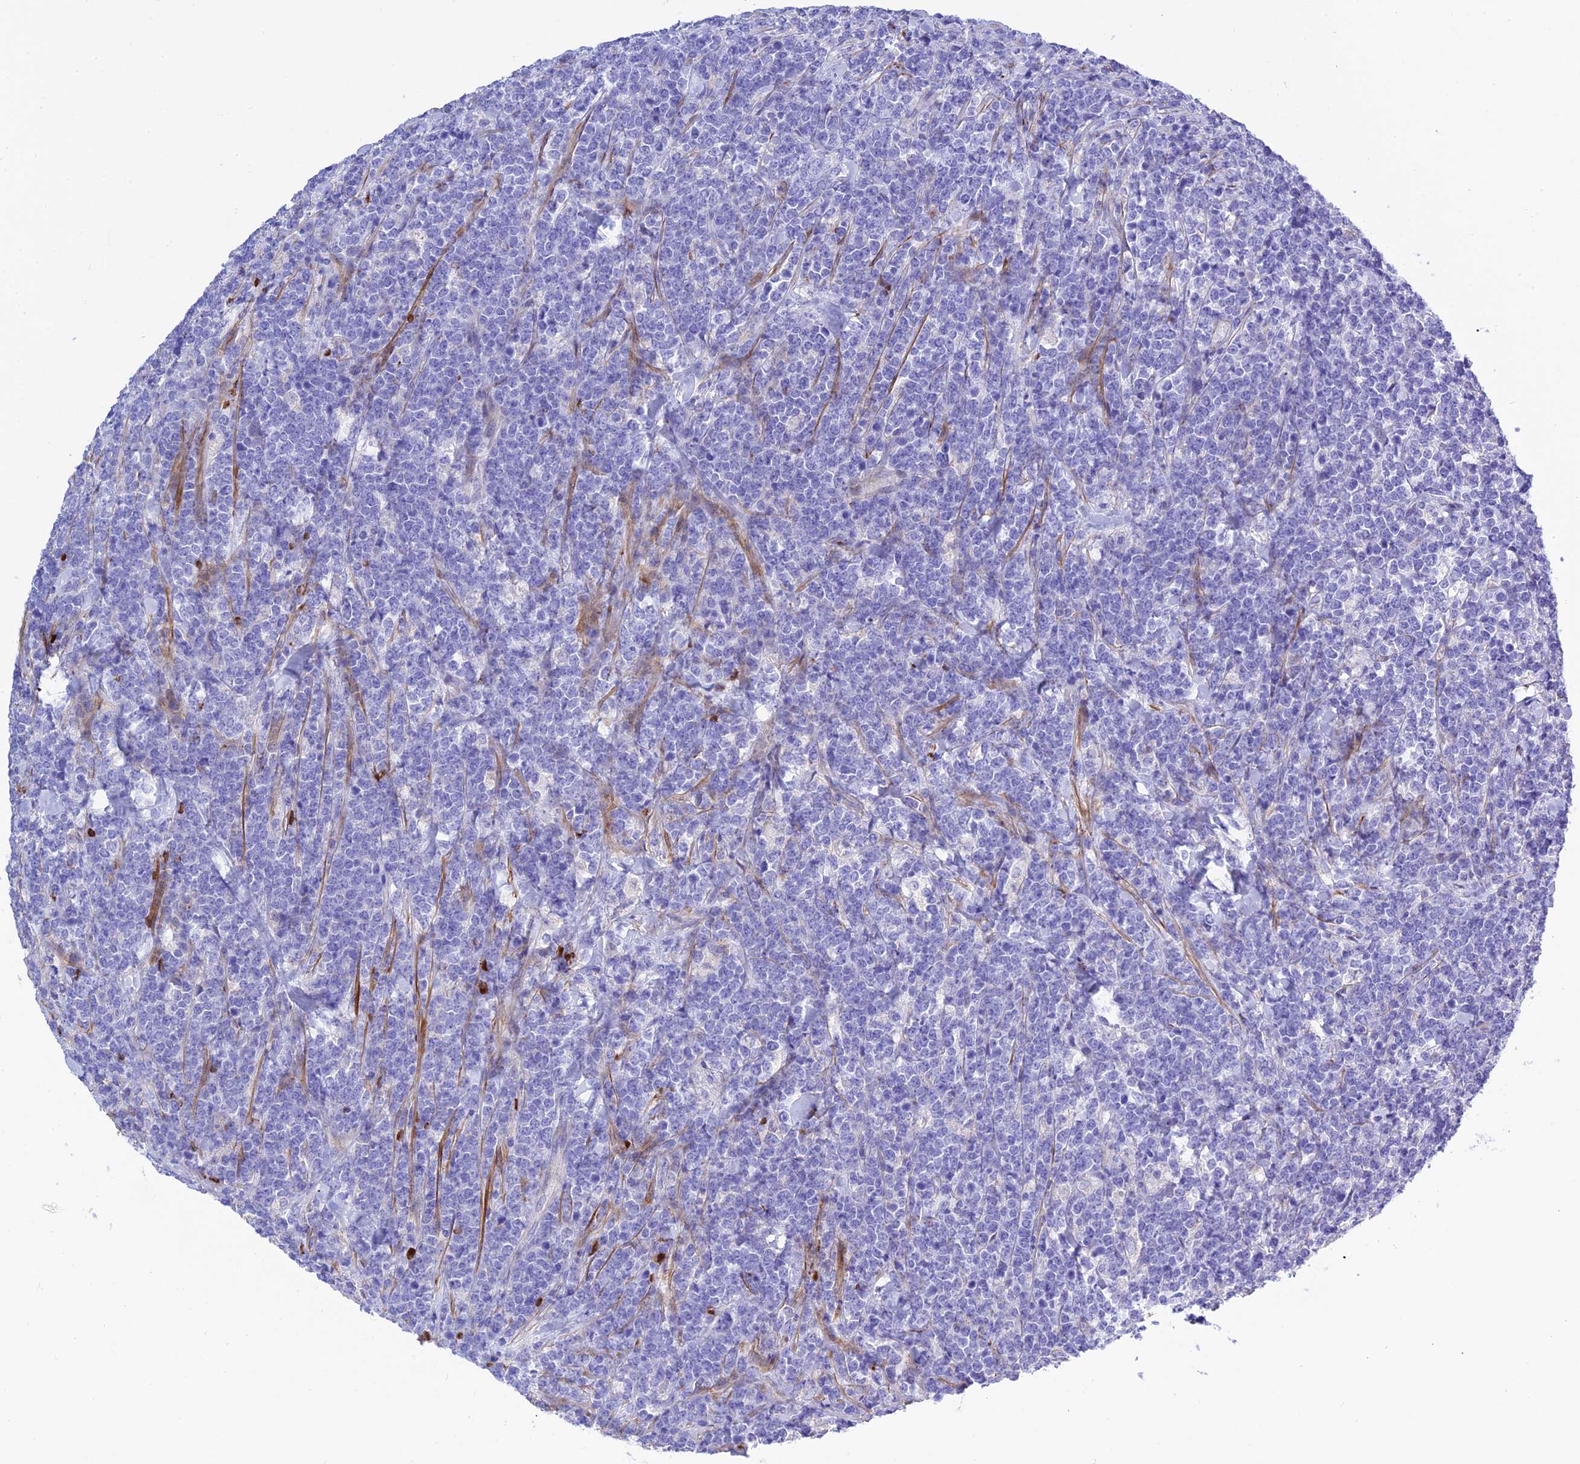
{"staining": {"intensity": "negative", "quantity": "none", "location": "none"}, "tissue": "lymphoma", "cell_type": "Tumor cells", "image_type": "cancer", "snomed": [{"axis": "morphology", "description": "Malignant lymphoma, non-Hodgkin's type, High grade"}, {"axis": "topography", "description": "Small intestine"}], "caption": "Tumor cells show no significant protein positivity in lymphoma.", "gene": "FRA10AC1", "patient": {"sex": "male", "age": 8}}